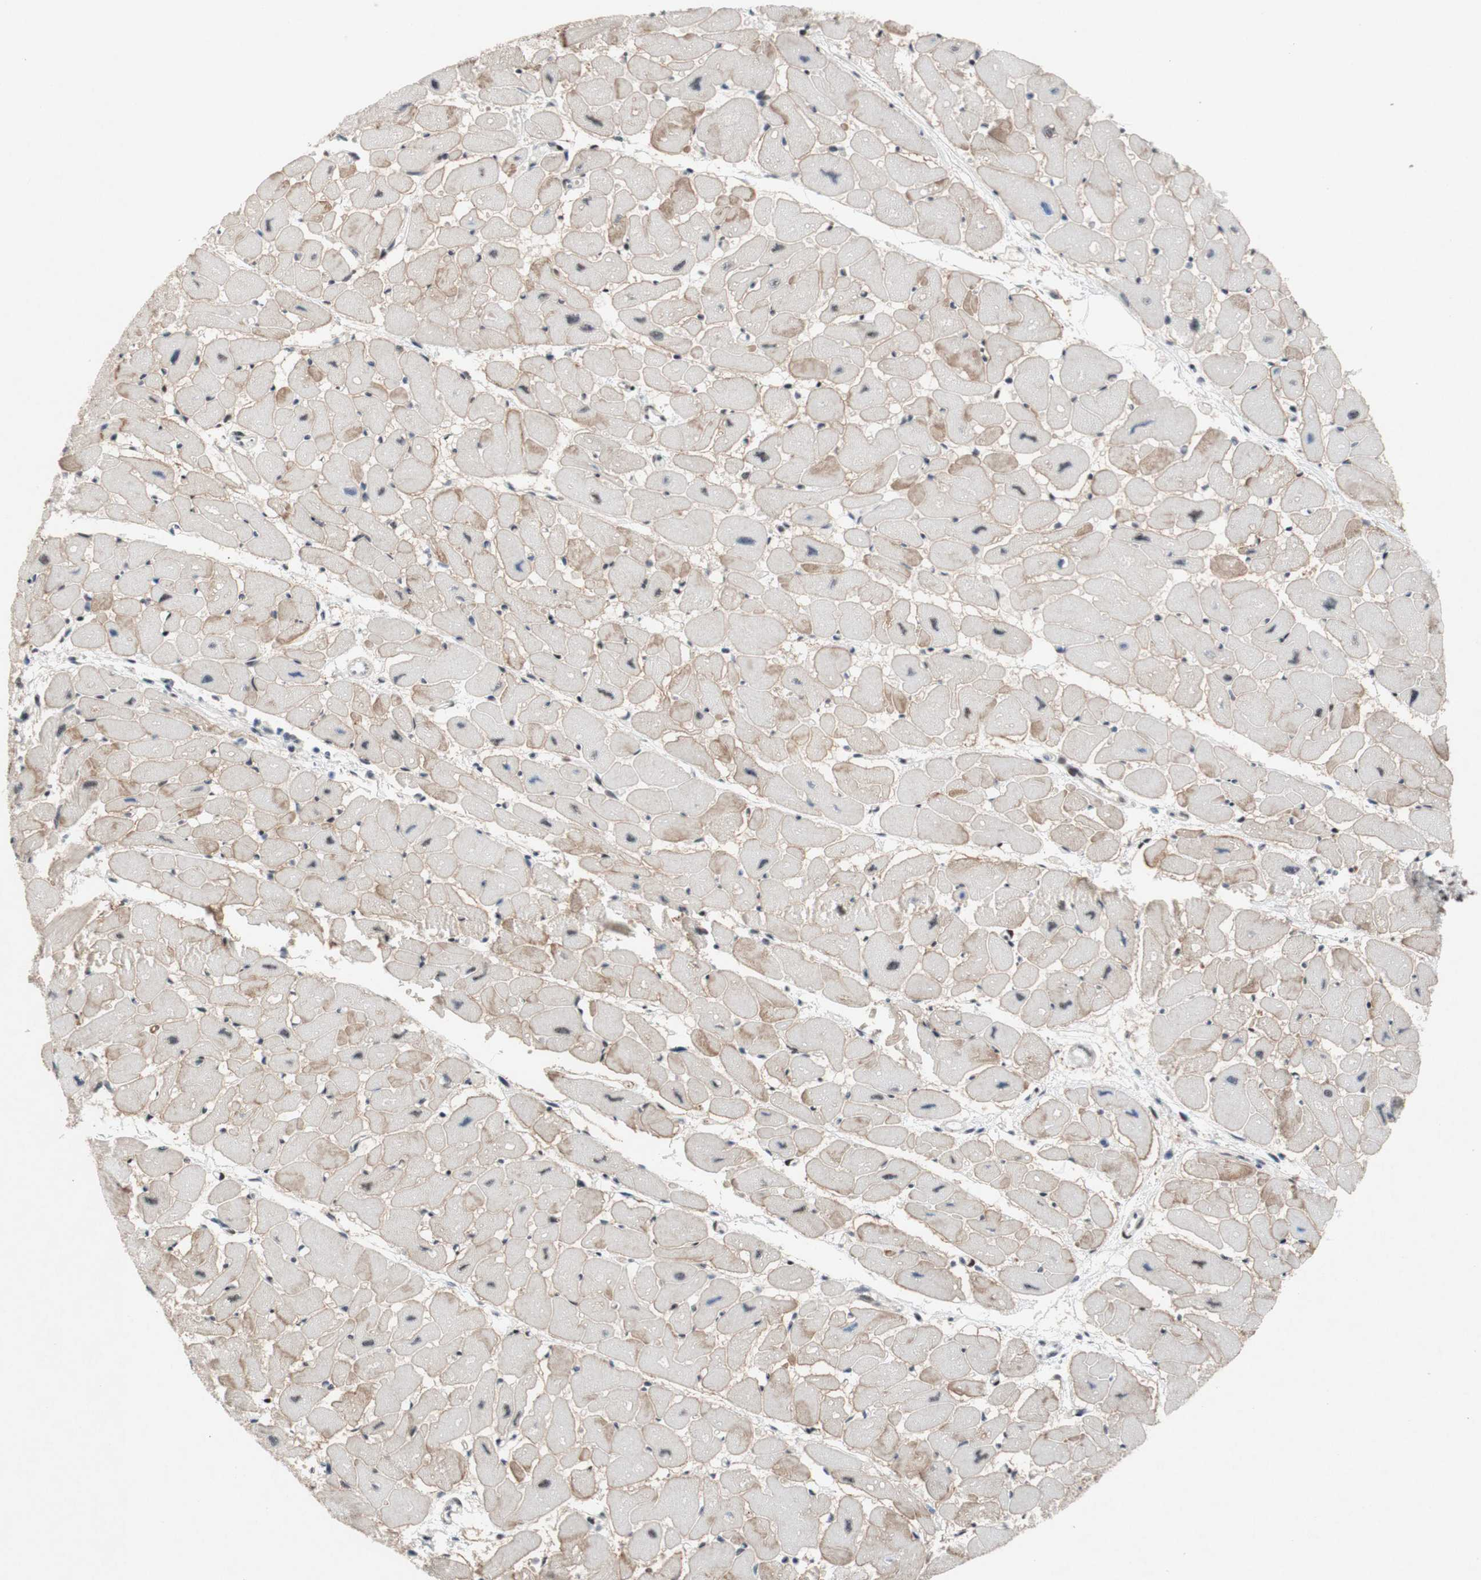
{"staining": {"intensity": "moderate", "quantity": "25%-75%", "location": "cytoplasmic/membranous,nuclear"}, "tissue": "heart muscle", "cell_type": "Cardiomyocytes", "image_type": "normal", "snomed": [{"axis": "morphology", "description": "Normal tissue, NOS"}, {"axis": "topography", "description": "Heart"}], "caption": "Heart muscle stained with a brown dye shows moderate cytoplasmic/membranous,nuclear positive expression in approximately 25%-75% of cardiomyocytes.", "gene": "TLE1", "patient": {"sex": "female", "age": 54}}